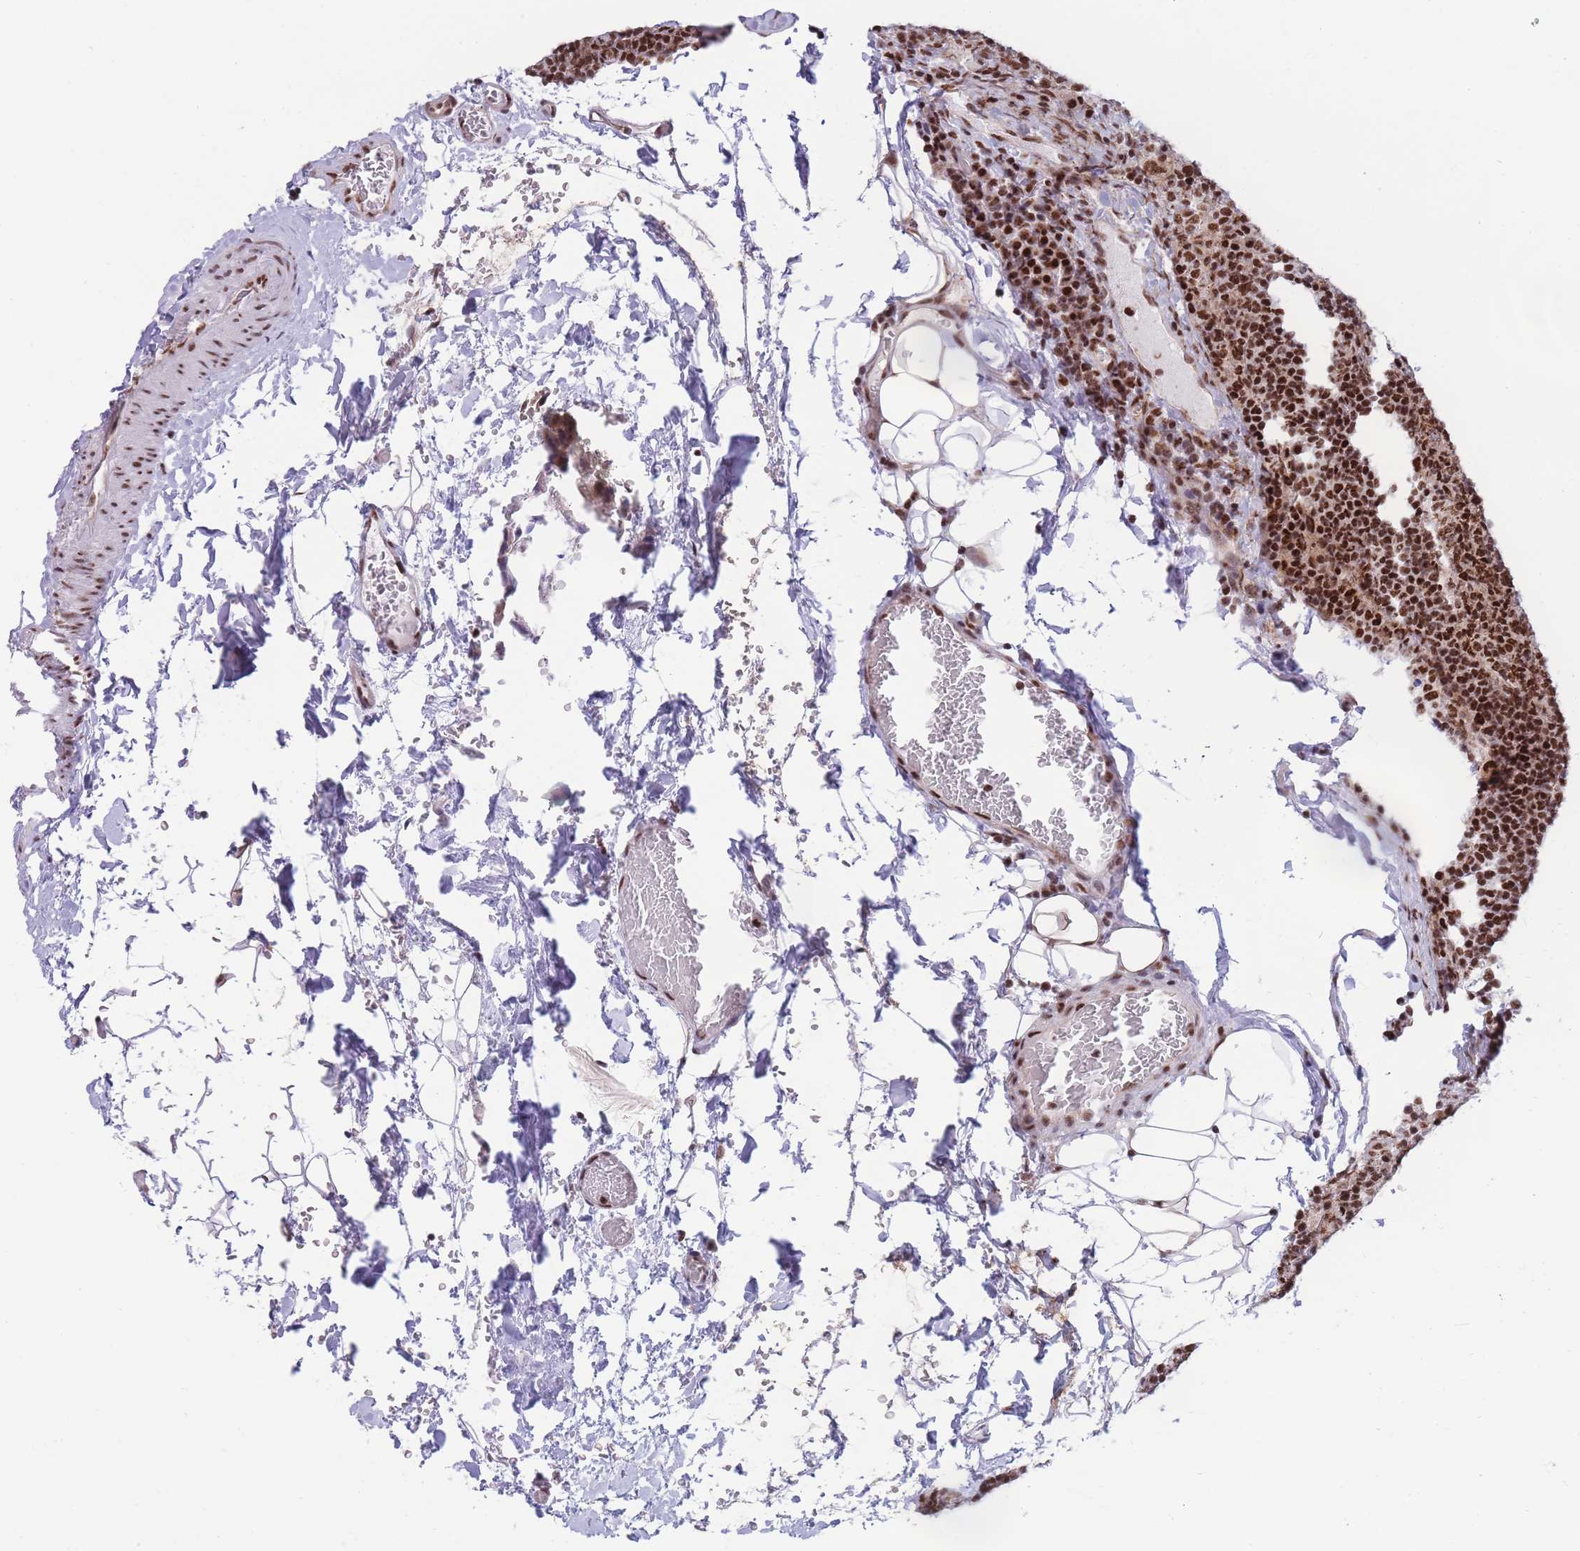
{"staining": {"intensity": "moderate", "quantity": "25%-75%", "location": "nuclear"}, "tissue": "lymph node", "cell_type": "Germinal center cells", "image_type": "normal", "snomed": [{"axis": "morphology", "description": "Normal tissue, NOS"}, {"axis": "topography", "description": "Lymph node"}], "caption": "Immunohistochemistry (DAB (3,3'-diaminobenzidine)) staining of normal human lymph node exhibits moderate nuclear protein staining in about 25%-75% of germinal center cells. (Brightfield microscopy of DAB IHC at high magnification).", "gene": "DNAJC3", "patient": {"sex": "female", "age": 31}}